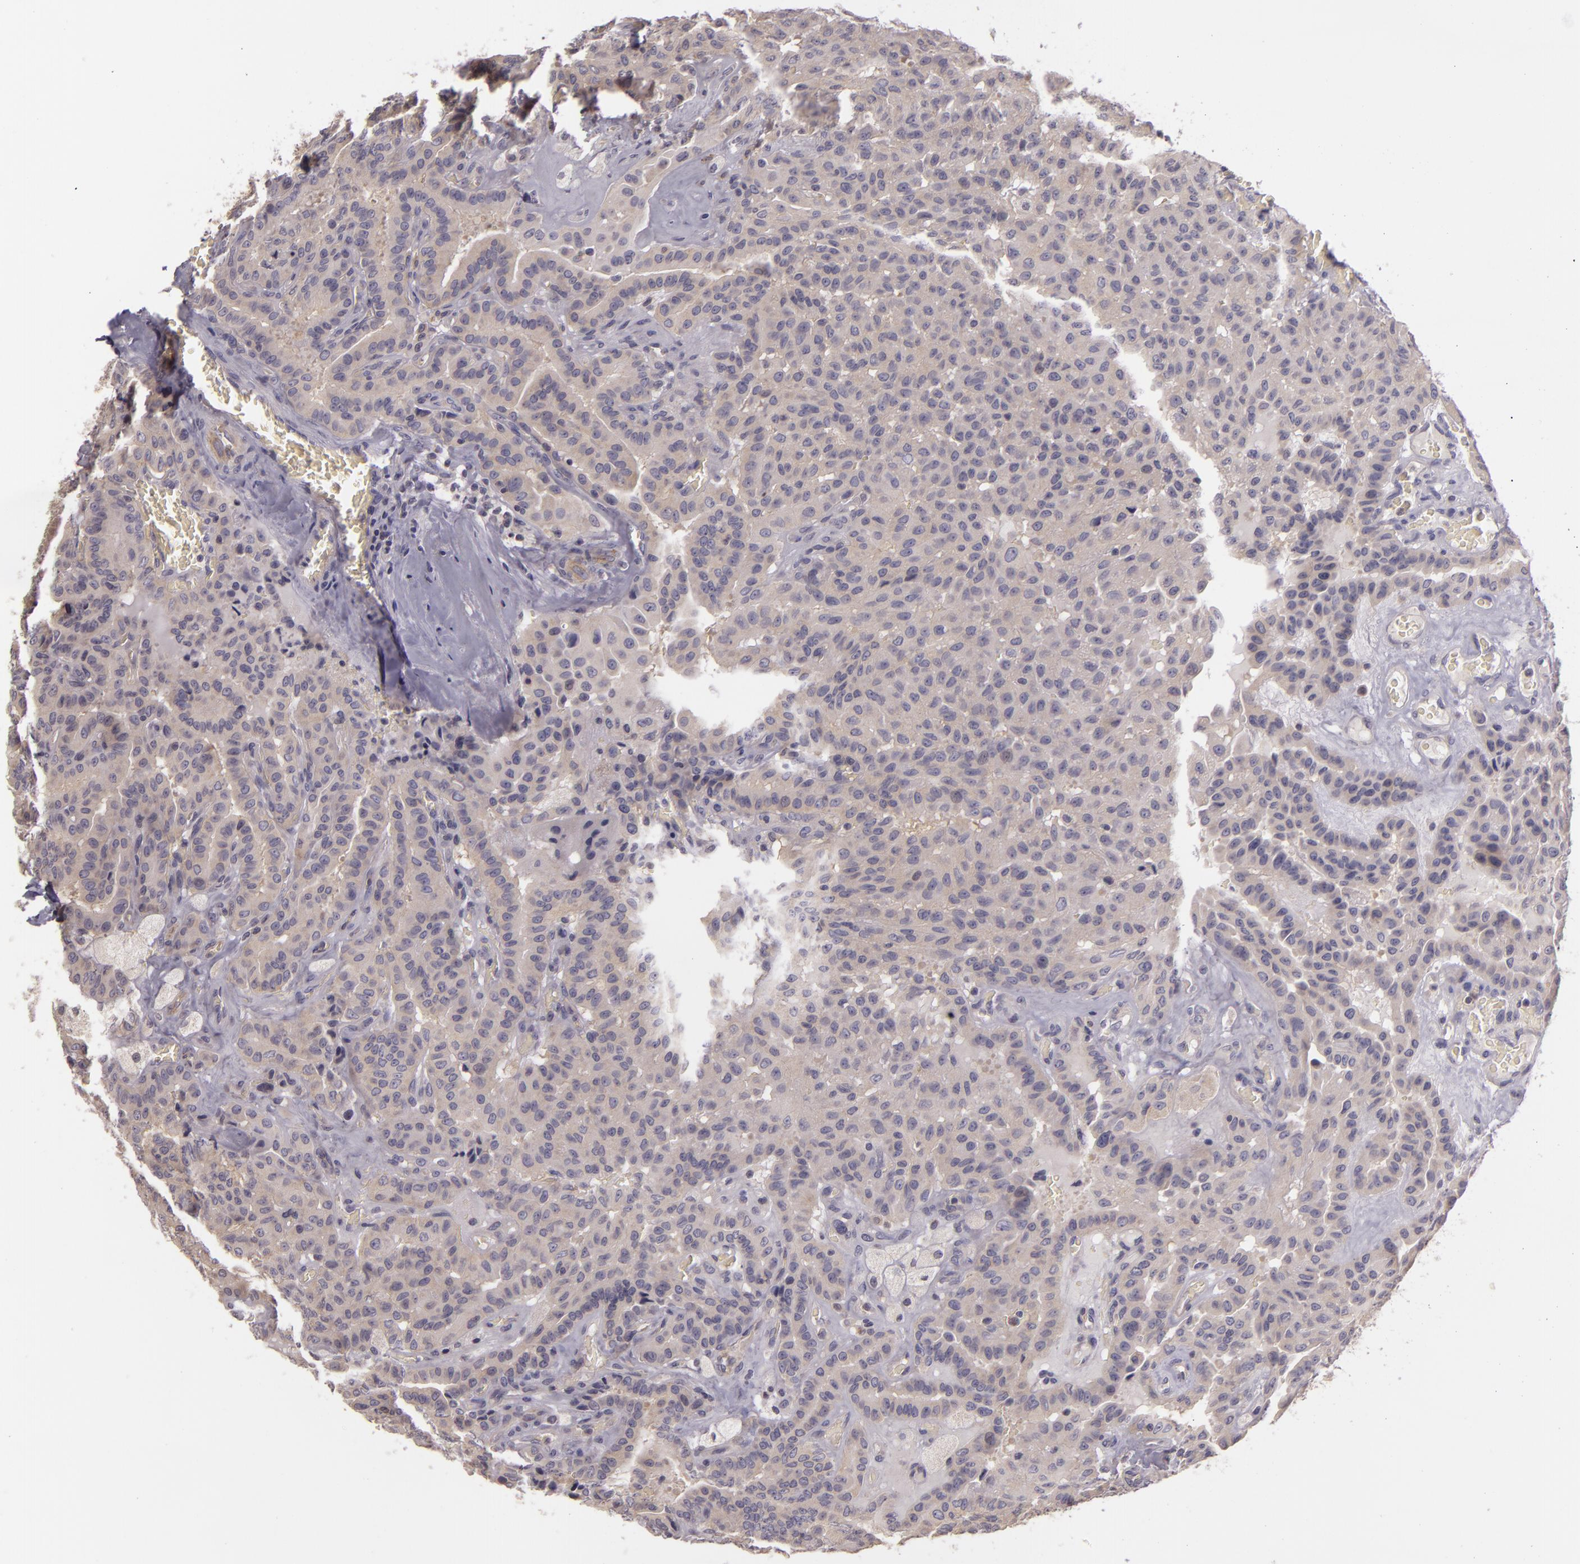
{"staining": {"intensity": "weak", "quantity": "<25%", "location": "cytoplasmic/membranous"}, "tissue": "thyroid cancer", "cell_type": "Tumor cells", "image_type": "cancer", "snomed": [{"axis": "morphology", "description": "Papillary adenocarcinoma, NOS"}, {"axis": "topography", "description": "Thyroid gland"}], "caption": "There is no significant positivity in tumor cells of thyroid cancer. Nuclei are stained in blue.", "gene": "RALGAPA1", "patient": {"sex": "male", "age": 87}}